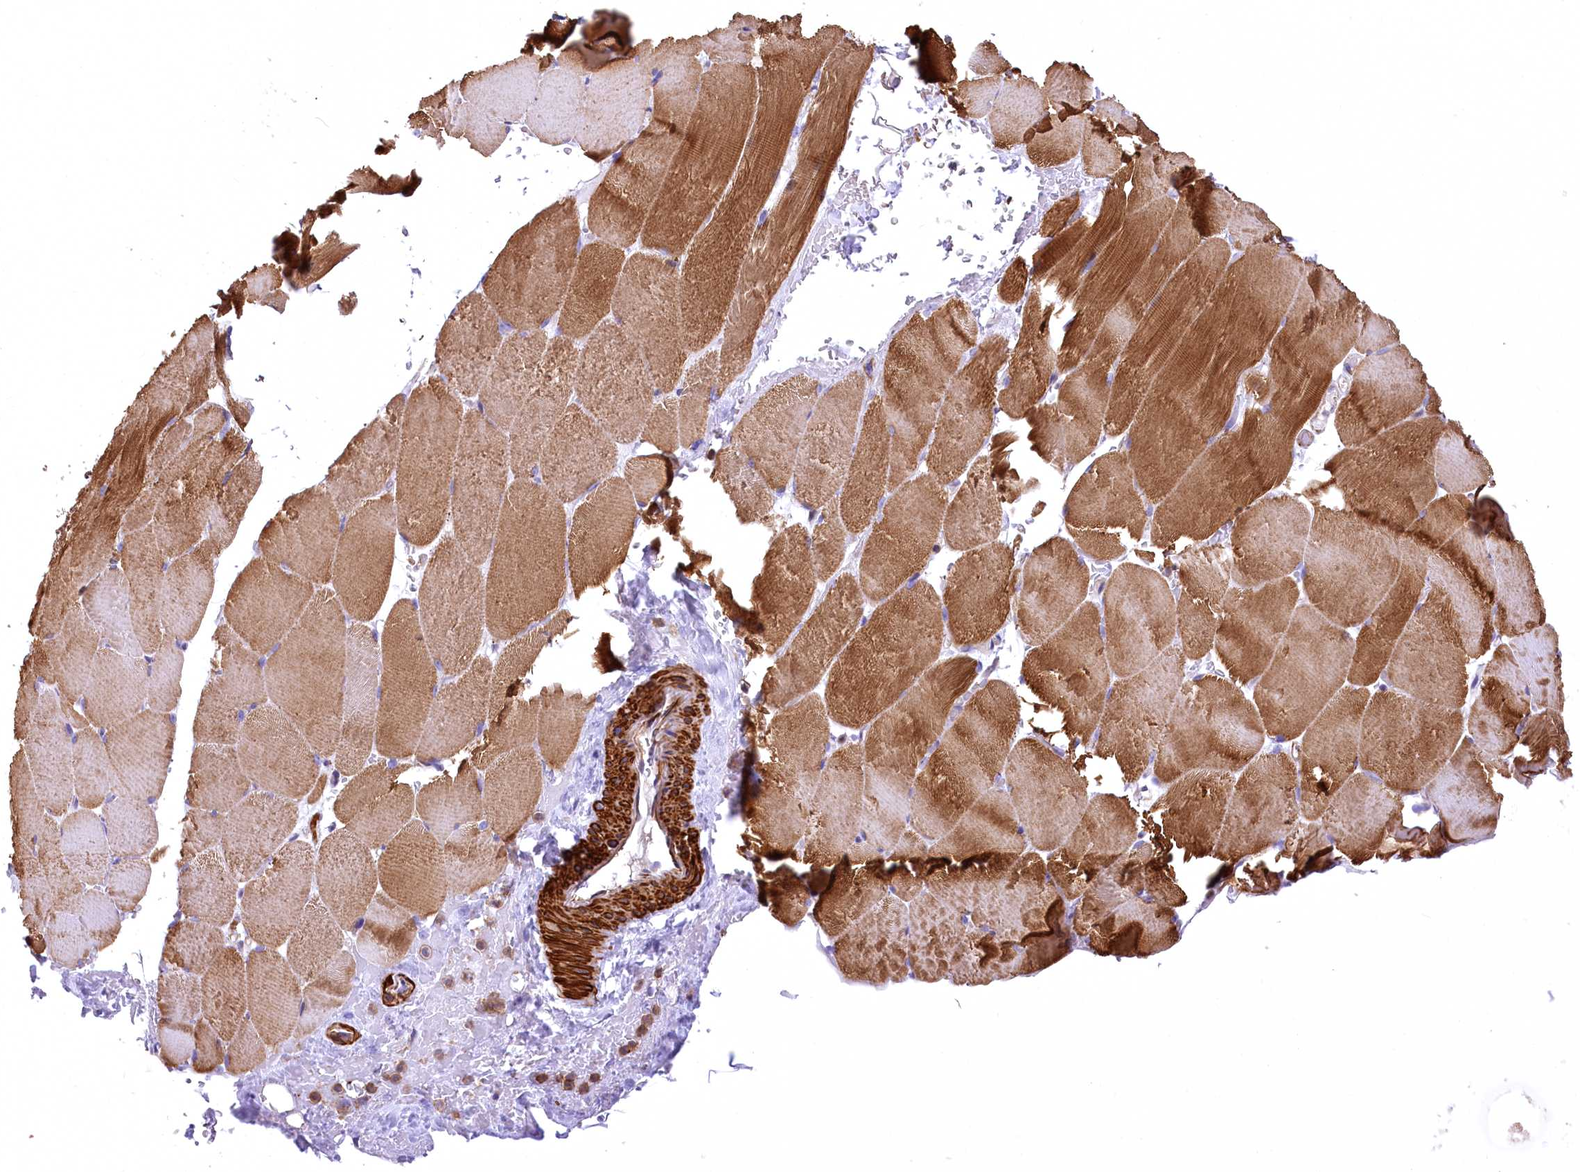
{"staining": {"intensity": "strong", "quantity": "25%-75%", "location": "cytoplasmic/membranous"}, "tissue": "skeletal muscle", "cell_type": "Myocytes", "image_type": "normal", "snomed": [{"axis": "morphology", "description": "Normal tissue, NOS"}, {"axis": "topography", "description": "Skeletal muscle"}, {"axis": "topography", "description": "Parathyroid gland"}], "caption": "This micrograph displays IHC staining of benign human skeletal muscle, with high strong cytoplasmic/membranous staining in about 25%-75% of myocytes.", "gene": "DPP3", "patient": {"sex": "female", "age": 37}}